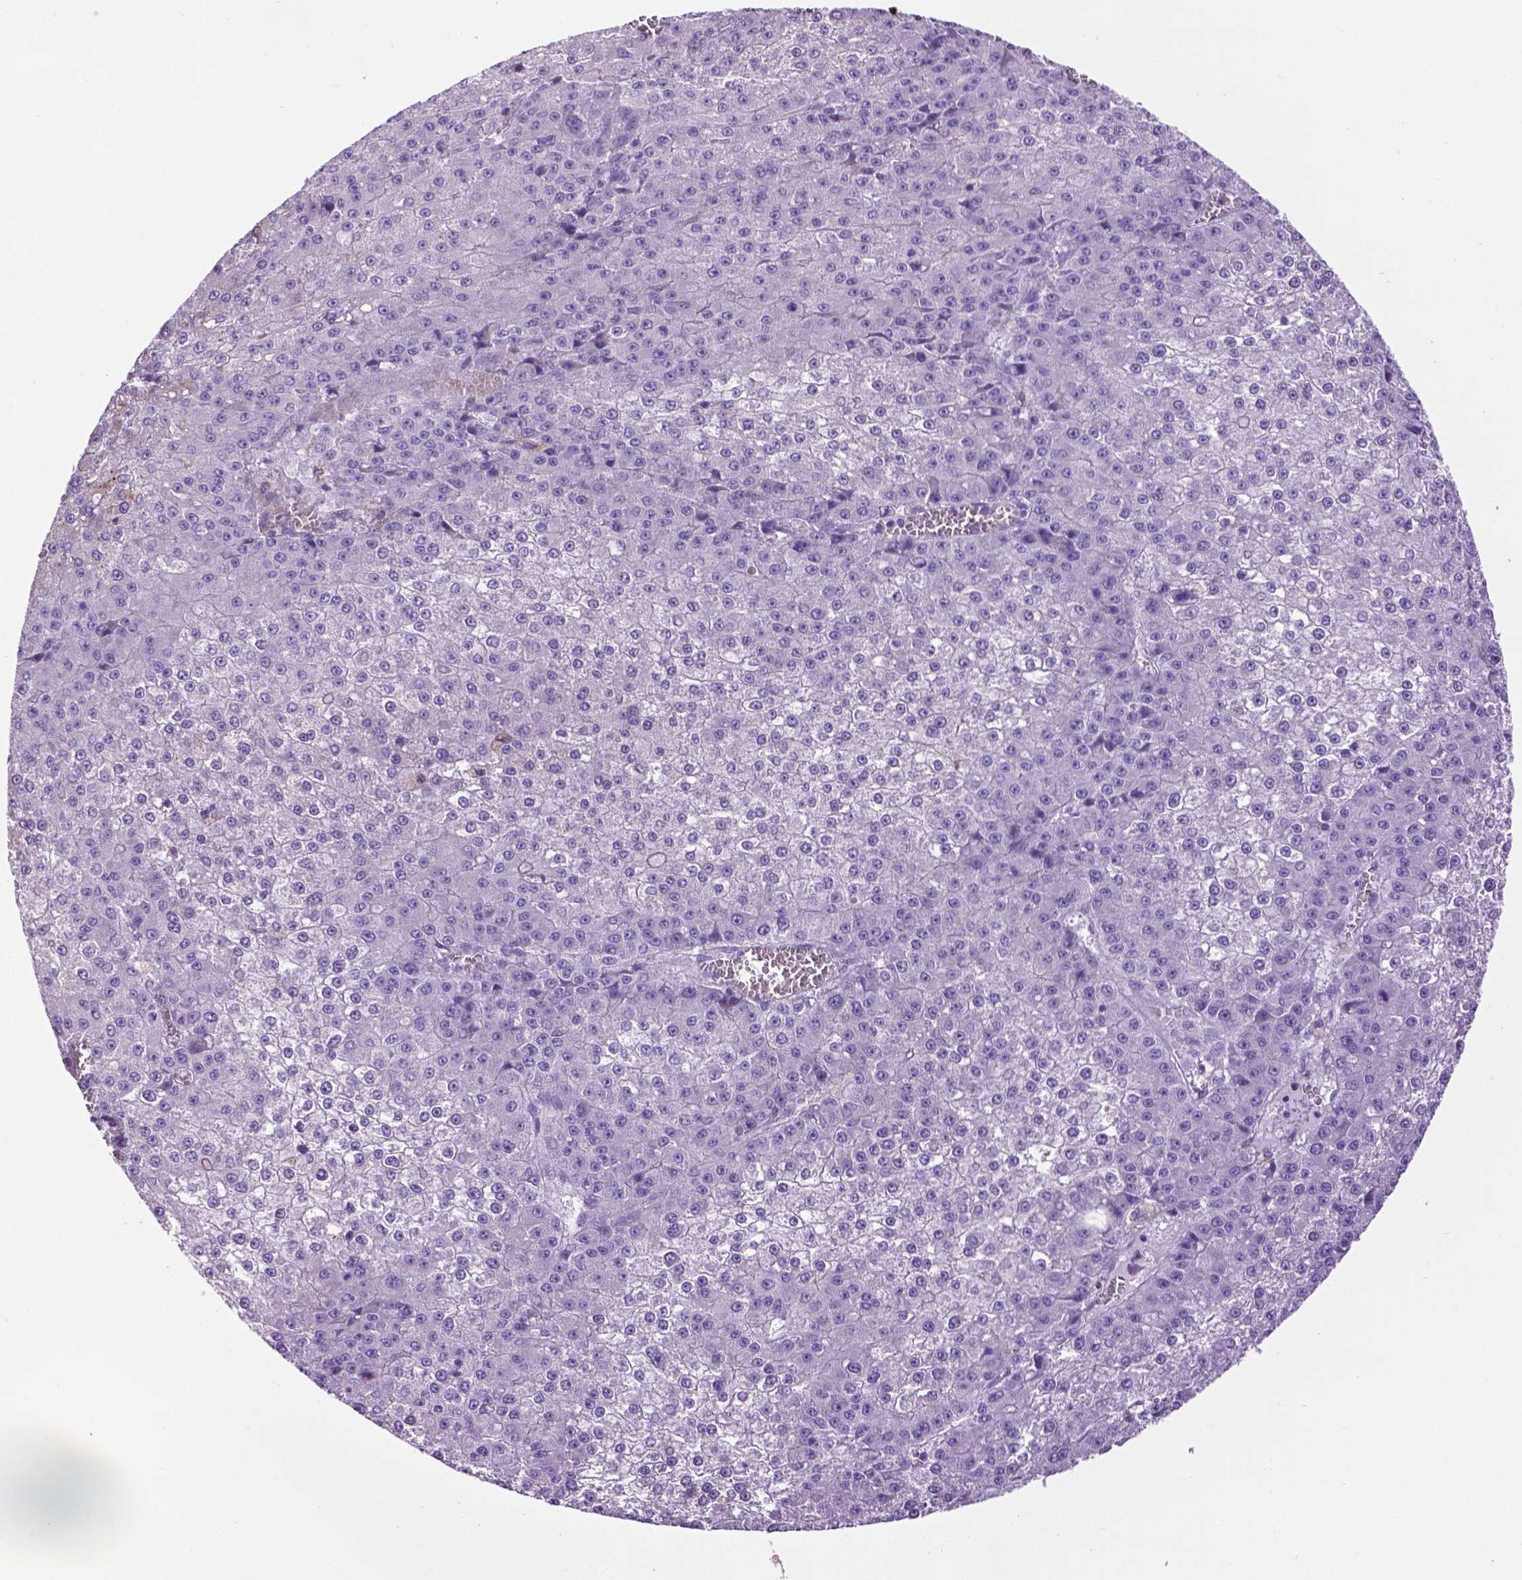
{"staining": {"intensity": "negative", "quantity": "none", "location": "none"}, "tissue": "liver cancer", "cell_type": "Tumor cells", "image_type": "cancer", "snomed": [{"axis": "morphology", "description": "Carcinoma, Hepatocellular, NOS"}, {"axis": "topography", "description": "Liver"}], "caption": "Liver hepatocellular carcinoma stained for a protein using immunohistochemistry (IHC) shows no positivity tumor cells.", "gene": "TMEM132E", "patient": {"sex": "female", "age": 73}}